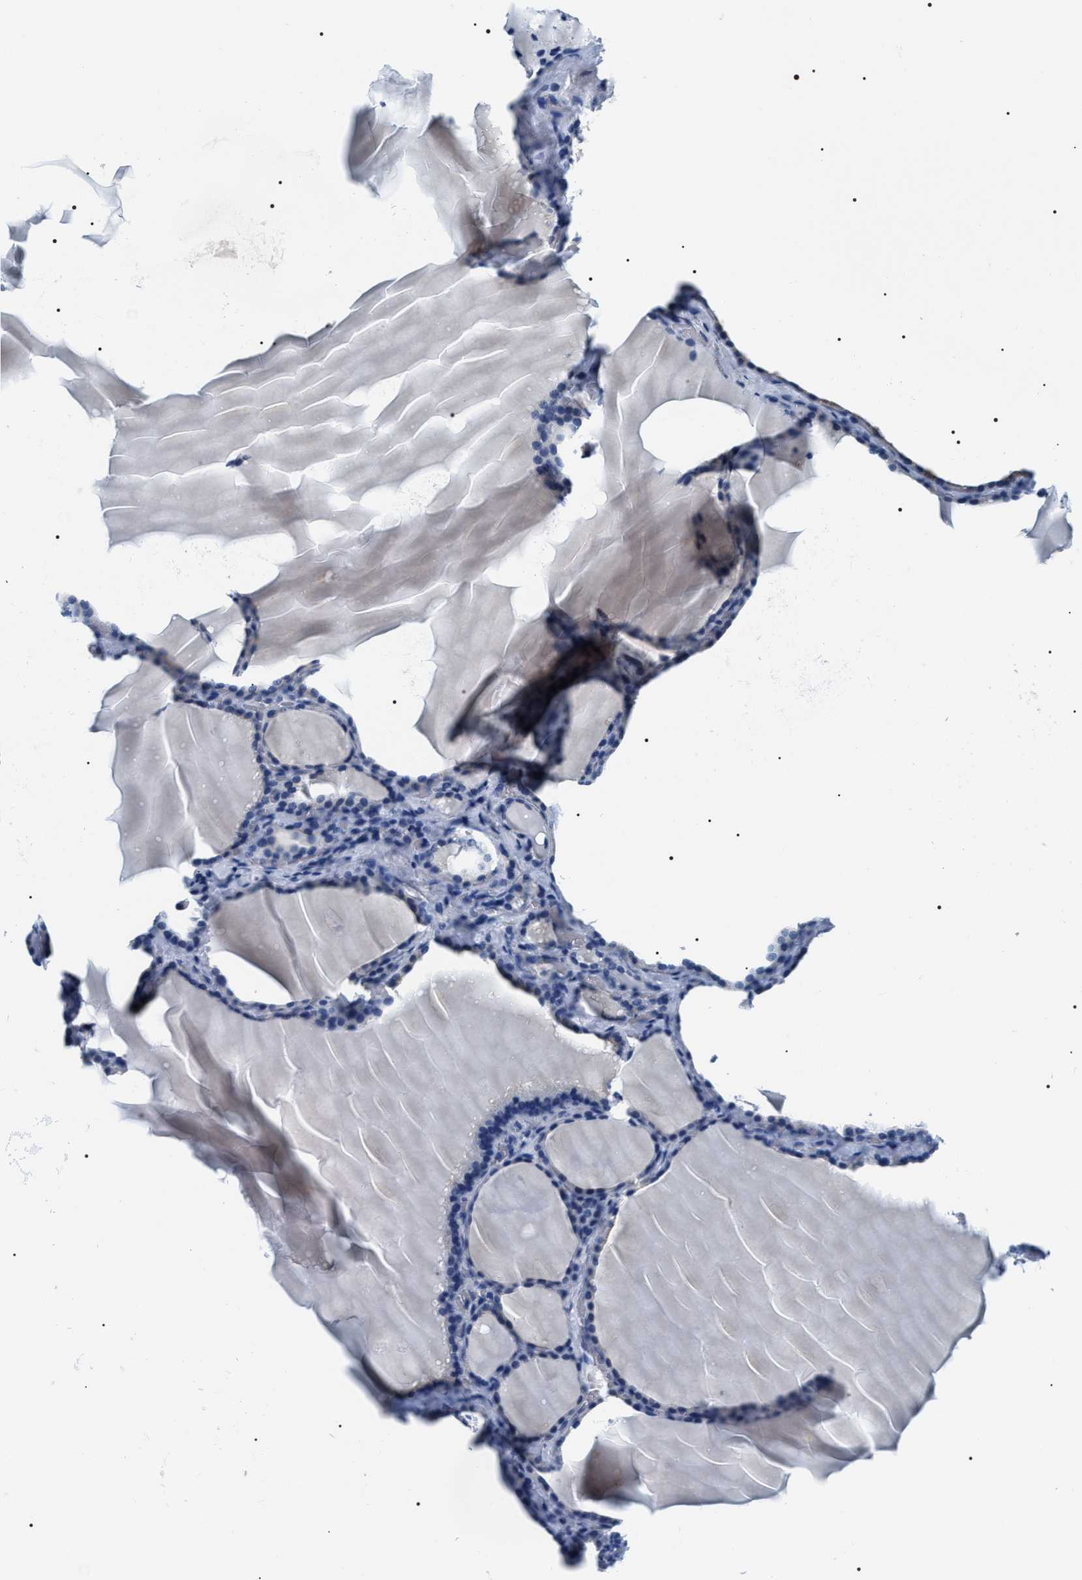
{"staining": {"intensity": "negative", "quantity": "none", "location": "none"}, "tissue": "thyroid gland", "cell_type": "Glandular cells", "image_type": "normal", "snomed": [{"axis": "morphology", "description": "Normal tissue, NOS"}, {"axis": "topography", "description": "Thyroid gland"}], "caption": "This is a photomicrograph of immunohistochemistry (IHC) staining of unremarkable thyroid gland, which shows no positivity in glandular cells.", "gene": "ADH4", "patient": {"sex": "female", "age": 28}}